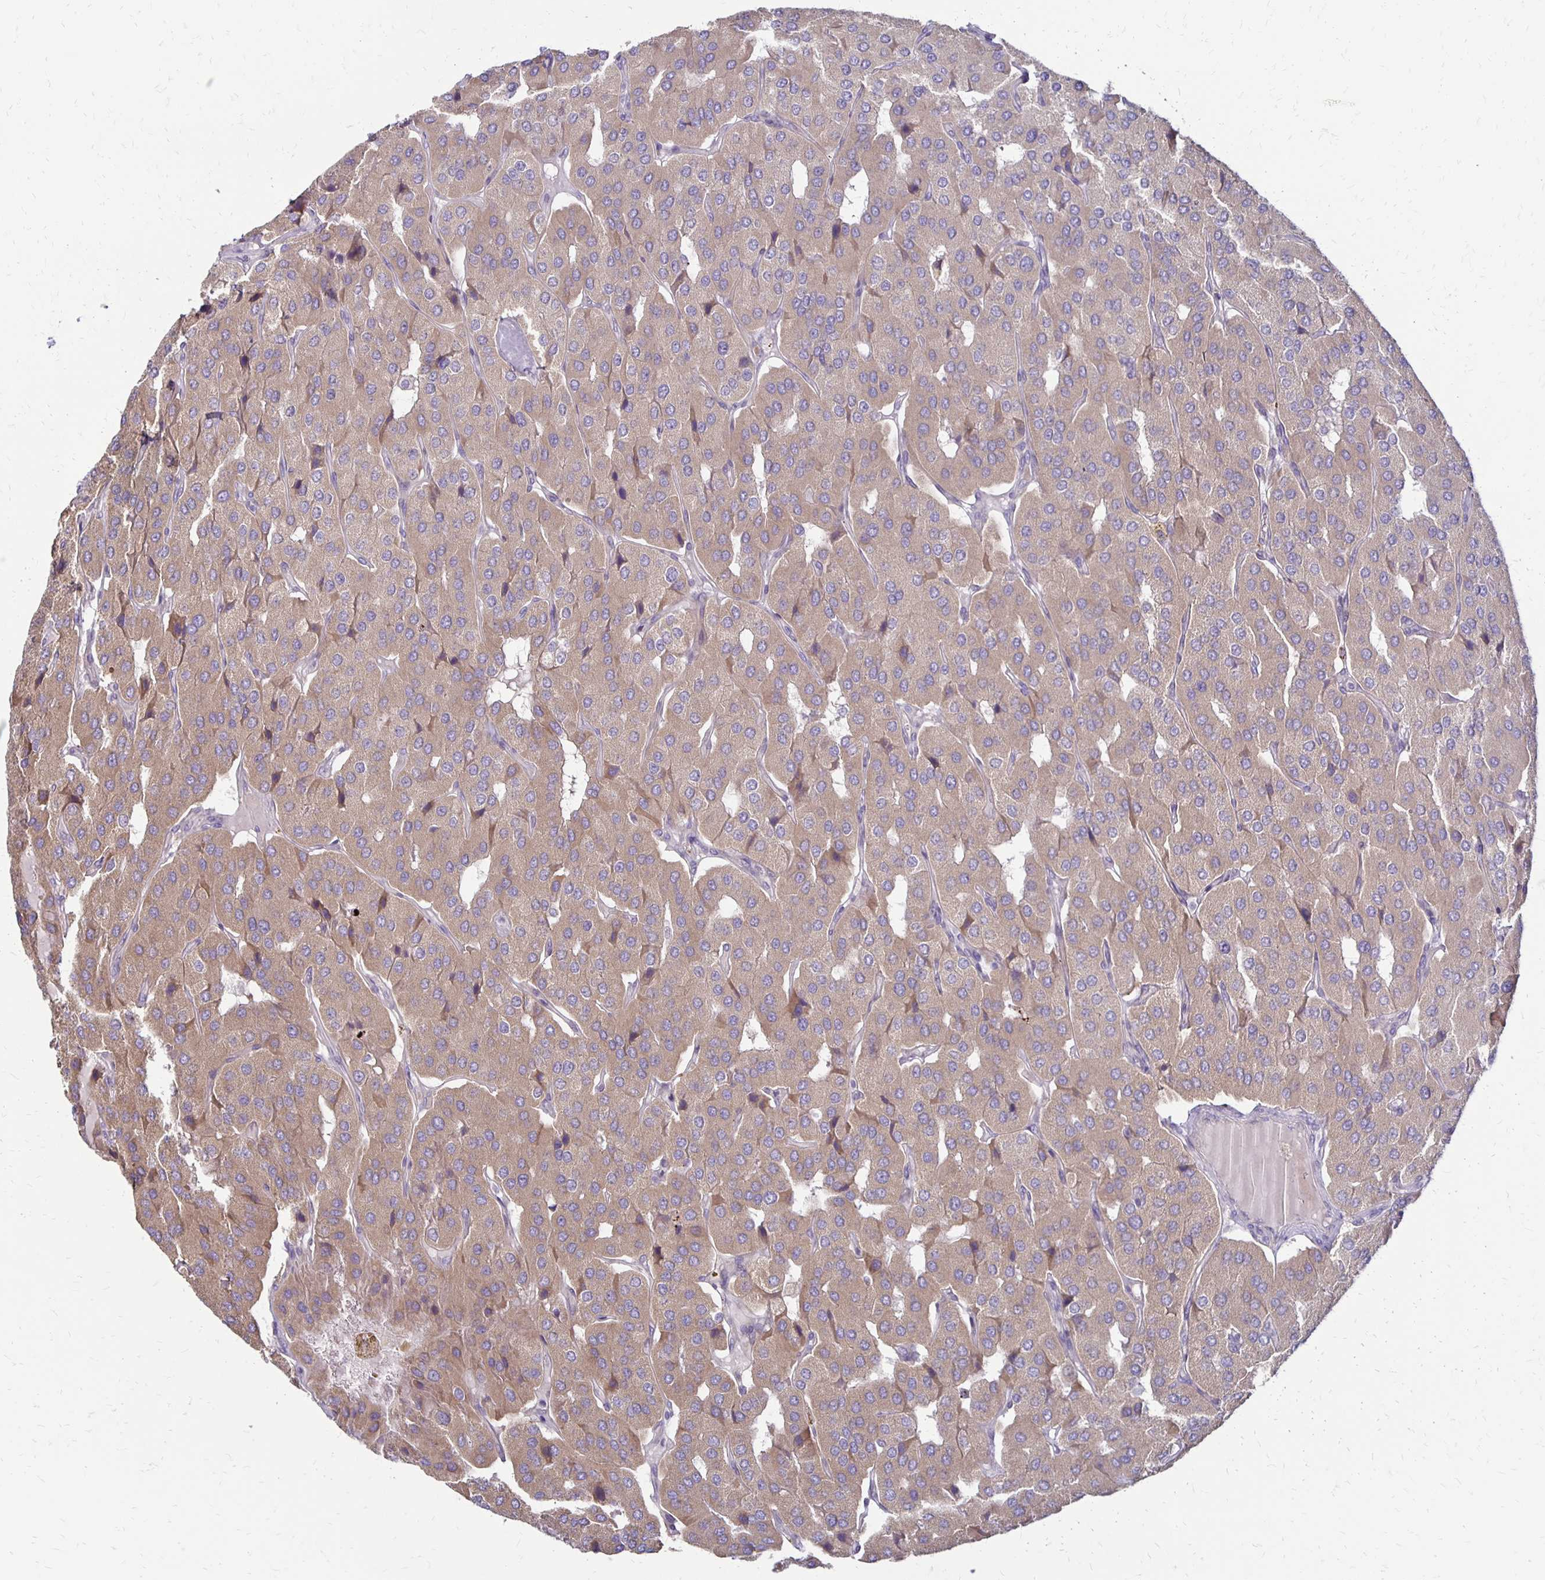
{"staining": {"intensity": "weak", "quantity": ">75%", "location": "cytoplasmic/membranous"}, "tissue": "parathyroid gland", "cell_type": "Glandular cells", "image_type": "normal", "snomed": [{"axis": "morphology", "description": "Normal tissue, NOS"}, {"axis": "morphology", "description": "Adenoma, NOS"}, {"axis": "topography", "description": "Parathyroid gland"}], "caption": "Immunohistochemical staining of normal human parathyroid gland displays low levels of weak cytoplasmic/membranous staining in approximately >75% of glandular cells.", "gene": "KATNBL1", "patient": {"sex": "female", "age": 86}}